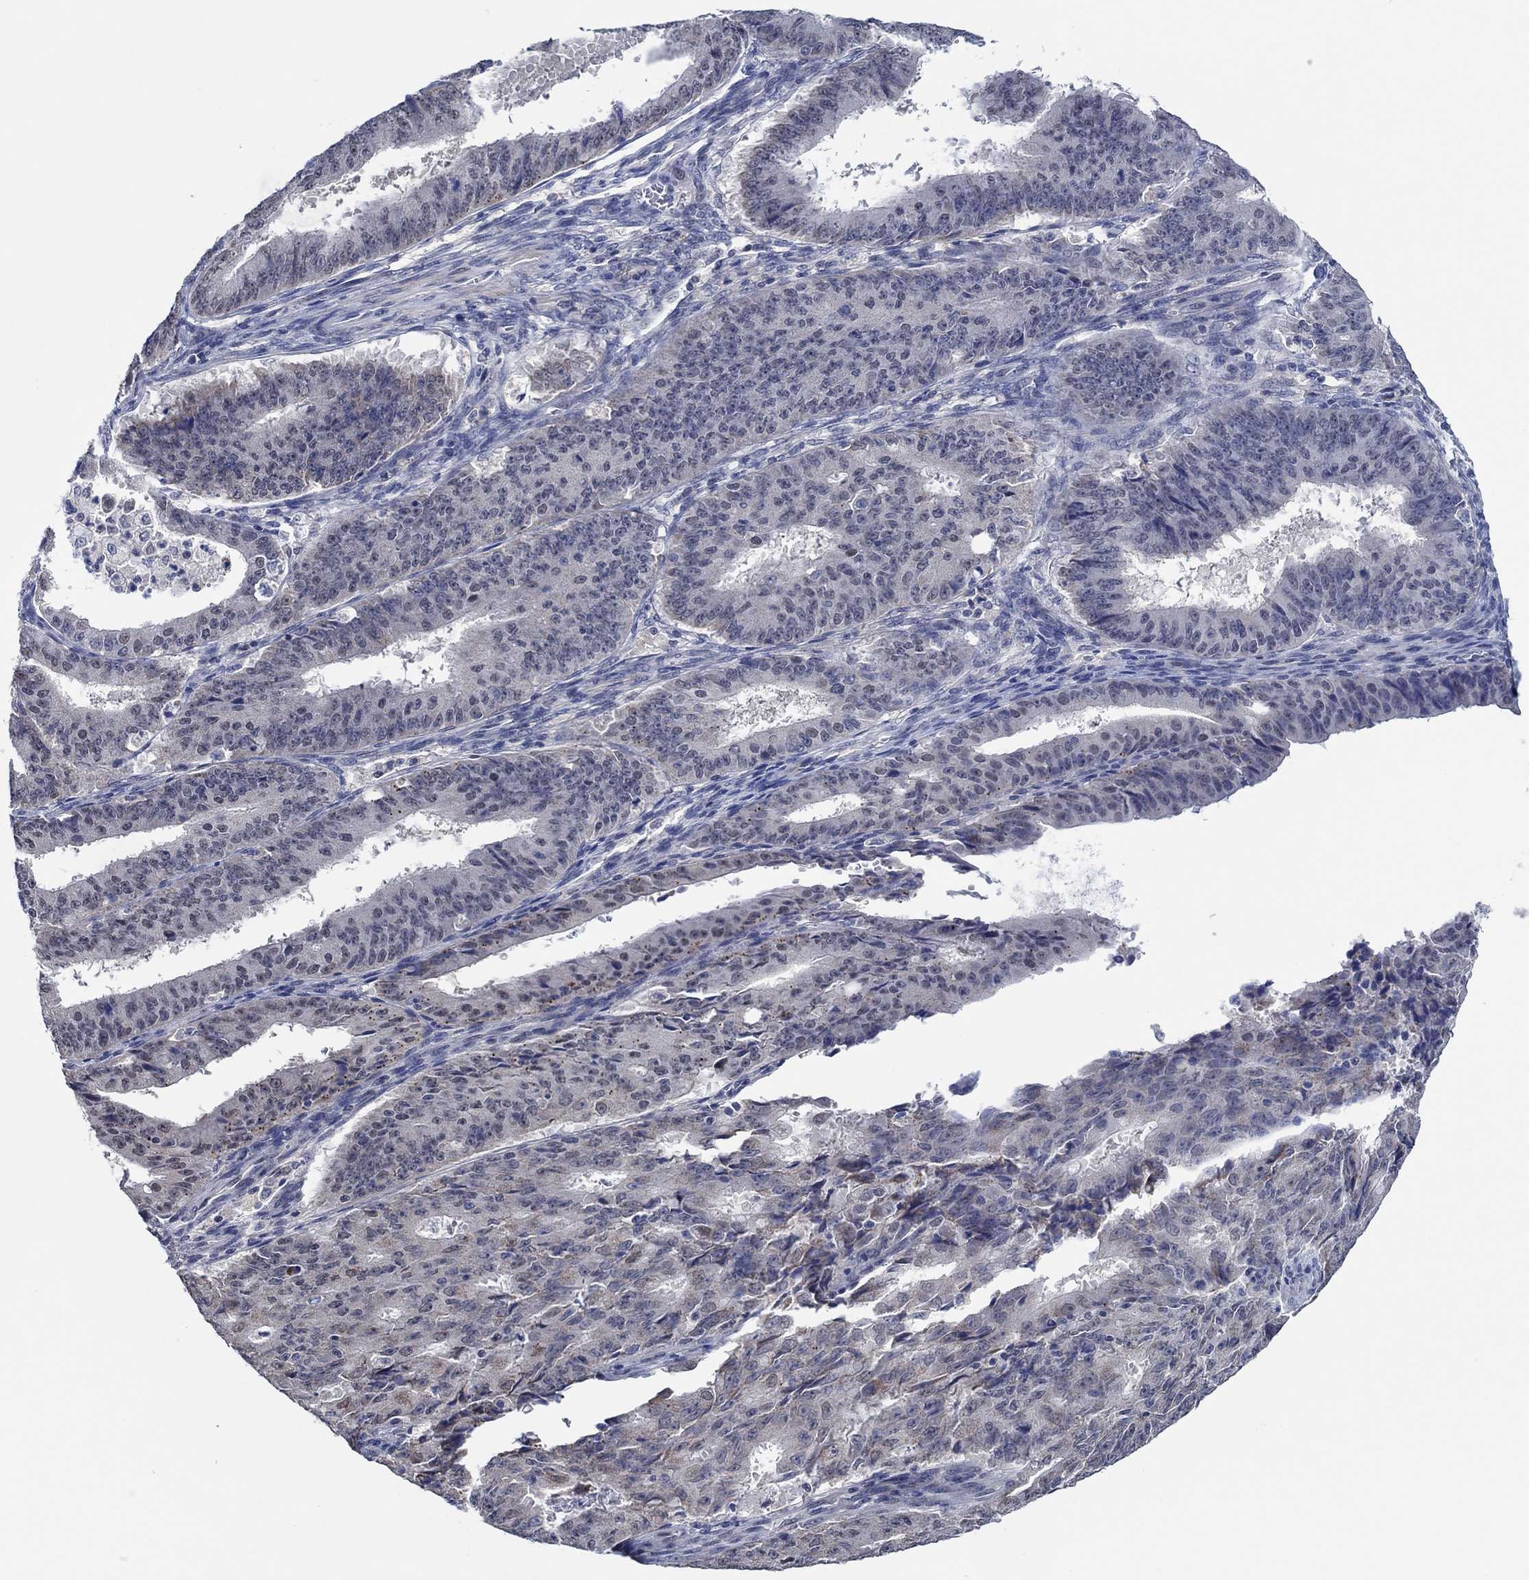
{"staining": {"intensity": "weak", "quantity": "<25%", "location": "nuclear"}, "tissue": "ovarian cancer", "cell_type": "Tumor cells", "image_type": "cancer", "snomed": [{"axis": "morphology", "description": "Carcinoma, endometroid"}, {"axis": "topography", "description": "Ovary"}], "caption": "High magnification brightfield microscopy of endometroid carcinoma (ovarian) stained with DAB (brown) and counterstained with hematoxylin (blue): tumor cells show no significant expression.", "gene": "PRRT3", "patient": {"sex": "female", "age": 42}}